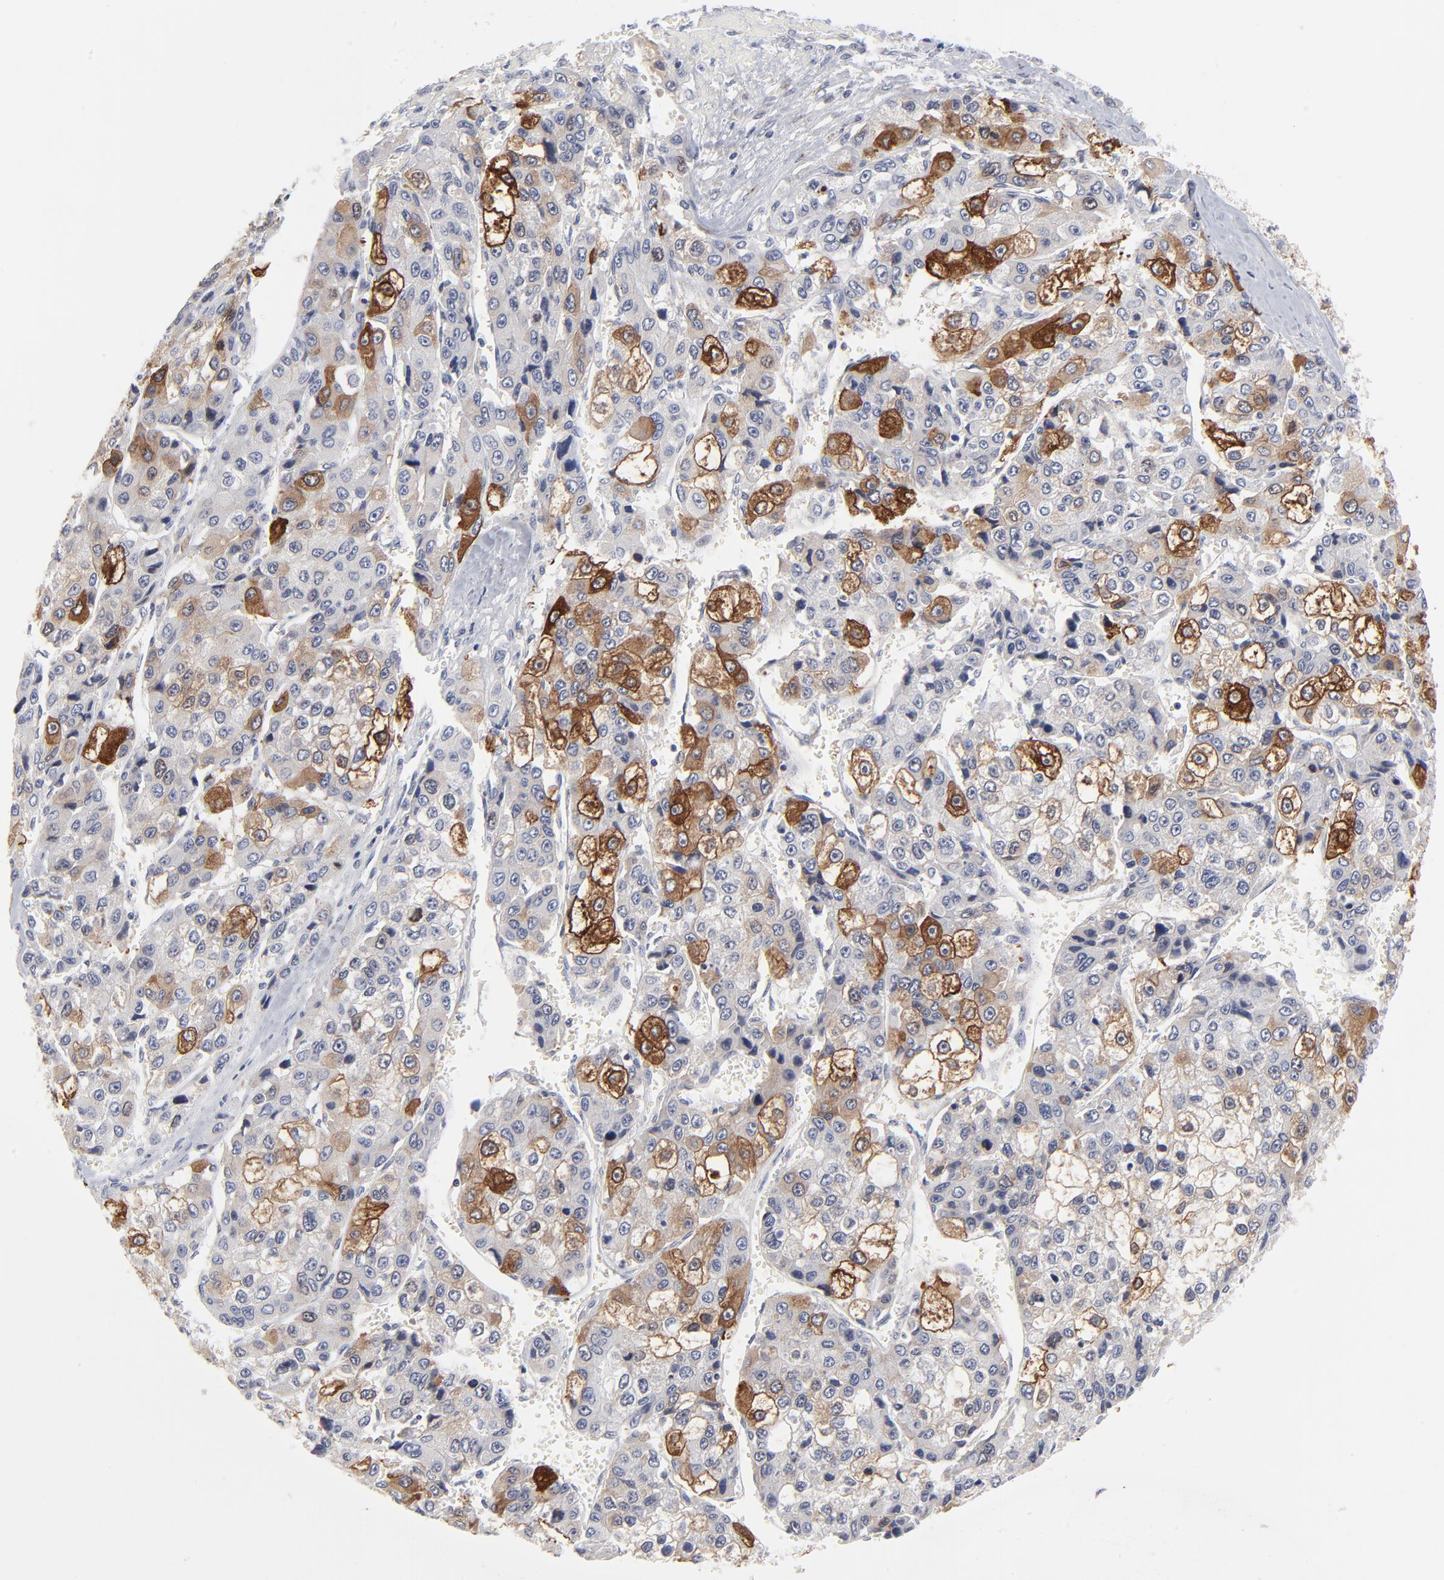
{"staining": {"intensity": "strong", "quantity": "25%-75%", "location": "cytoplasmic/membranous"}, "tissue": "liver cancer", "cell_type": "Tumor cells", "image_type": "cancer", "snomed": [{"axis": "morphology", "description": "Carcinoma, Hepatocellular, NOS"}, {"axis": "topography", "description": "Liver"}], "caption": "Immunohistochemistry (IHC) of hepatocellular carcinoma (liver) shows high levels of strong cytoplasmic/membranous positivity in about 25%-75% of tumor cells. Using DAB (brown) and hematoxylin (blue) stains, captured at high magnification using brightfield microscopy.", "gene": "AURKA", "patient": {"sex": "female", "age": 66}}